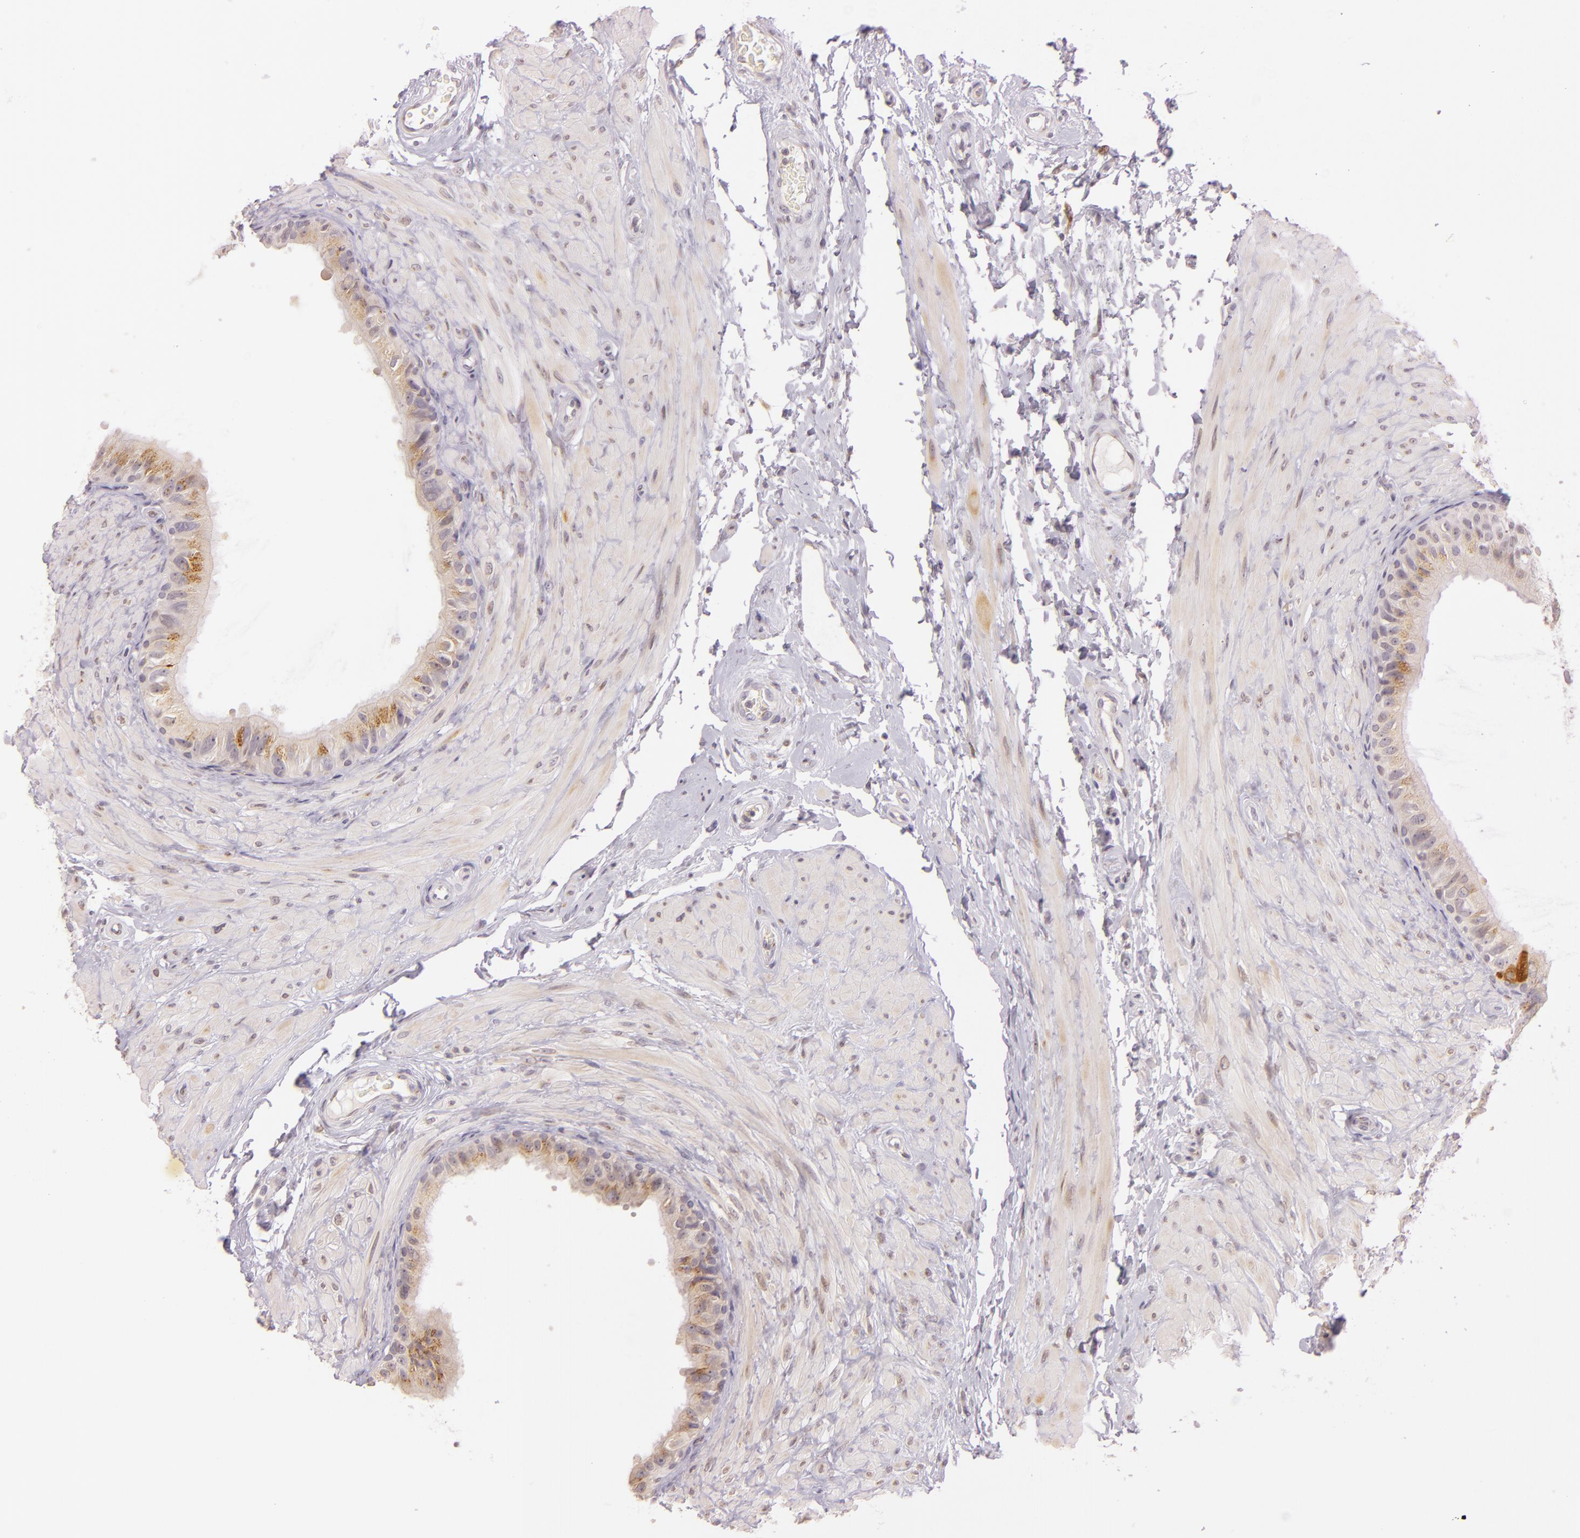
{"staining": {"intensity": "moderate", "quantity": "25%-75%", "location": "cytoplasmic/membranous"}, "tissue": "epididymis", "cell_type": "Glandular cells", "image_type": "normal", "snomed": [{"axis": "morphology", "description": "Normal tissue, NOS"}, {"axis": "topography", "description": "Epididymis"}], "caption": "The micrograph reveals staining of unremarkable epididymis, revealing moderate cytoplasmic/membranous protein expression (brown color) within glandular cells. The protein of interest is stained brown, and the nuclei are stained in blue (DAB (3,3'-diaminobenzidine) IHC with brightfield microscopy, high magnification).", "gene": "LGMN", "patient": {"sex": "male", "age": 68}}